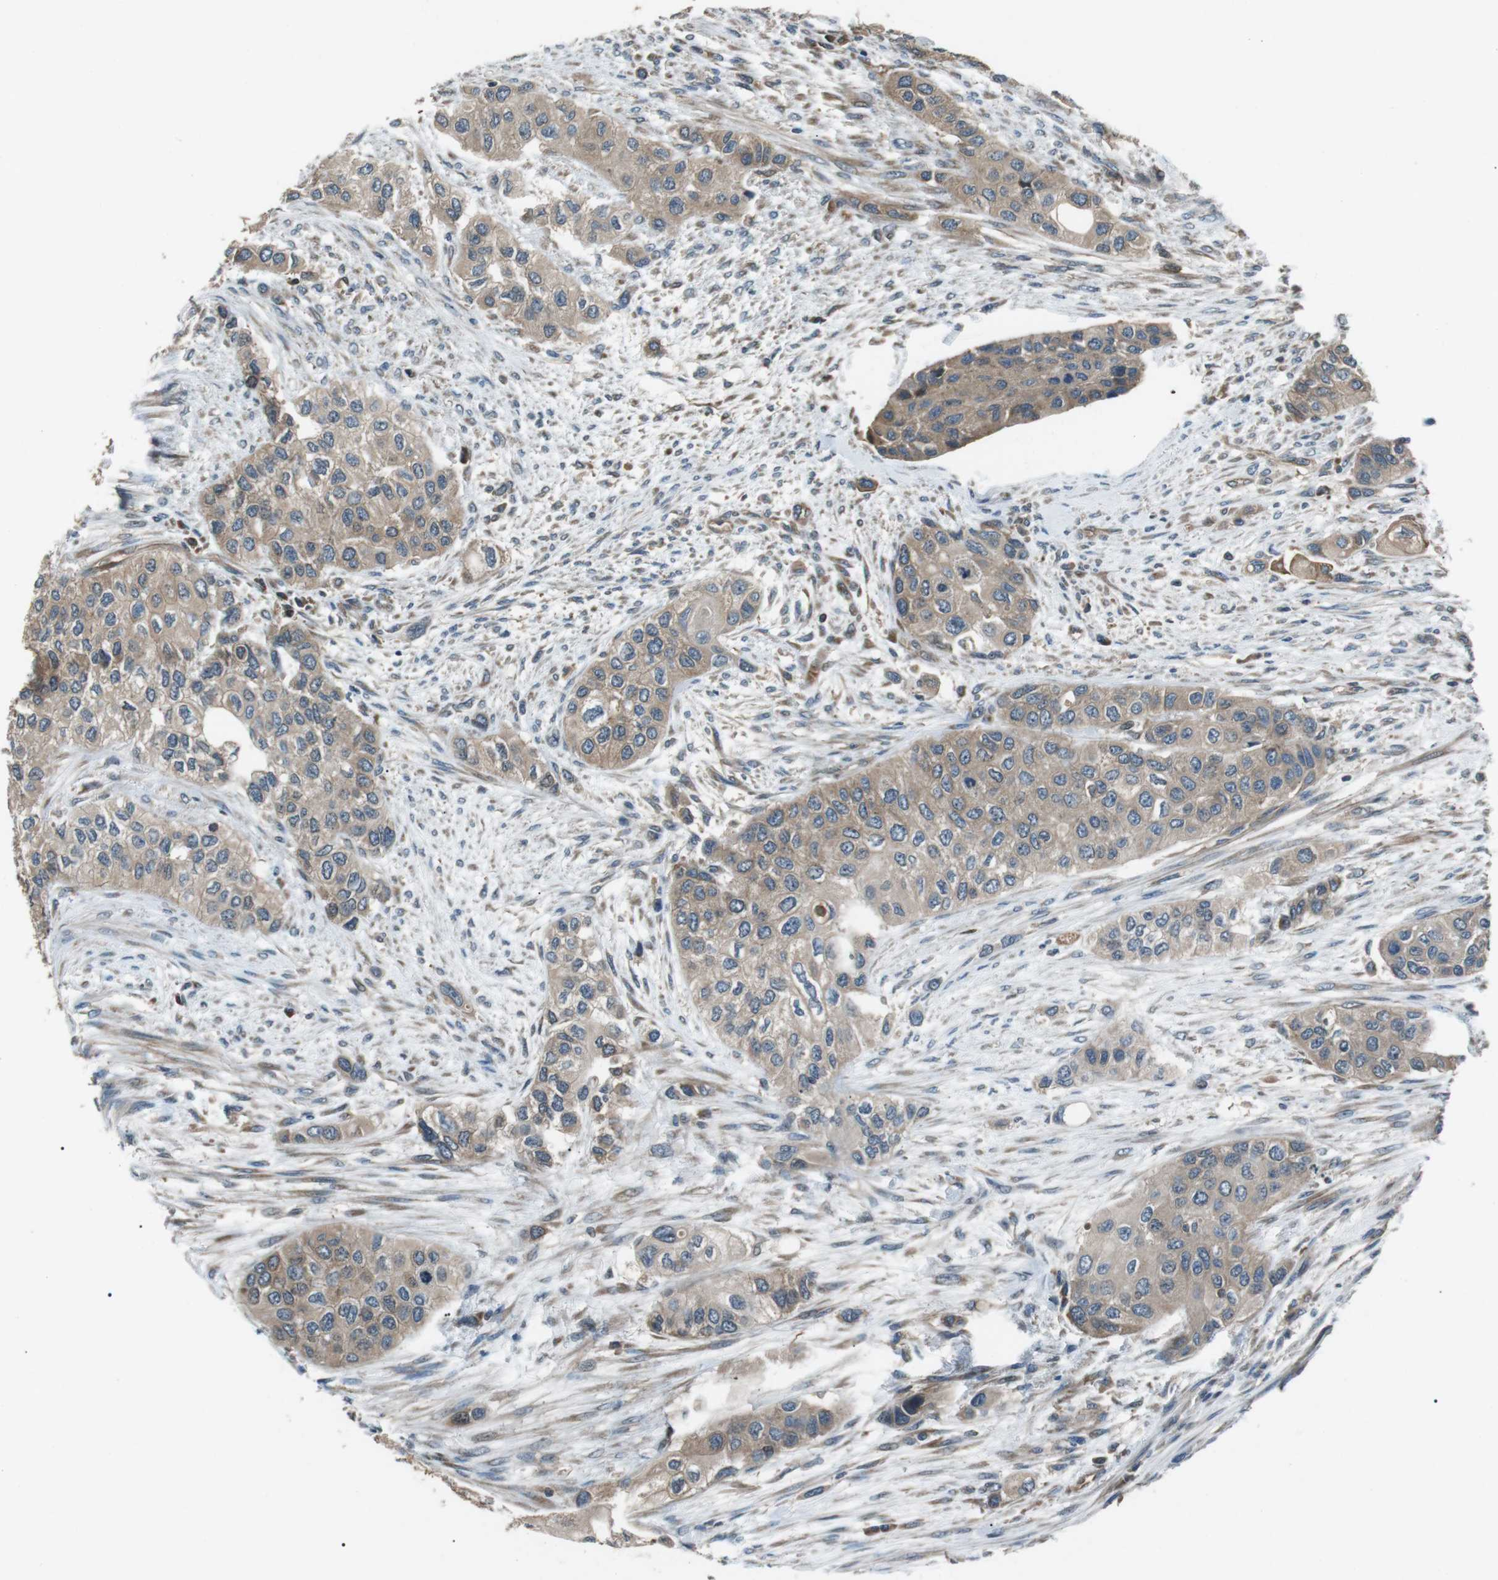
{"staining": {"intensity": "weak", "quantity": "<25%", "location": "cytoplasmic/membranous"}, "tissue": "urothelial cancer", "cell_type": "Tumor cells", "image_type": "cancer", "snomed": [{"axis": "morphology", "description": "Urothelial carcinoma, High grade"}, {"axis": "topography", "description": "Urinary bladder"}], "caption": "High magnification brightfield microscopy of high-grade urothelial carcinoma stained with DAB (3,3'-diaminobenzidine) (brown) and counterstained with hematoxylin (blue): tumor cells show no significant staining. Nuclei are stained in blue.", "gene": "GPR161", "patient": {"sex": "female", "age": 56}}